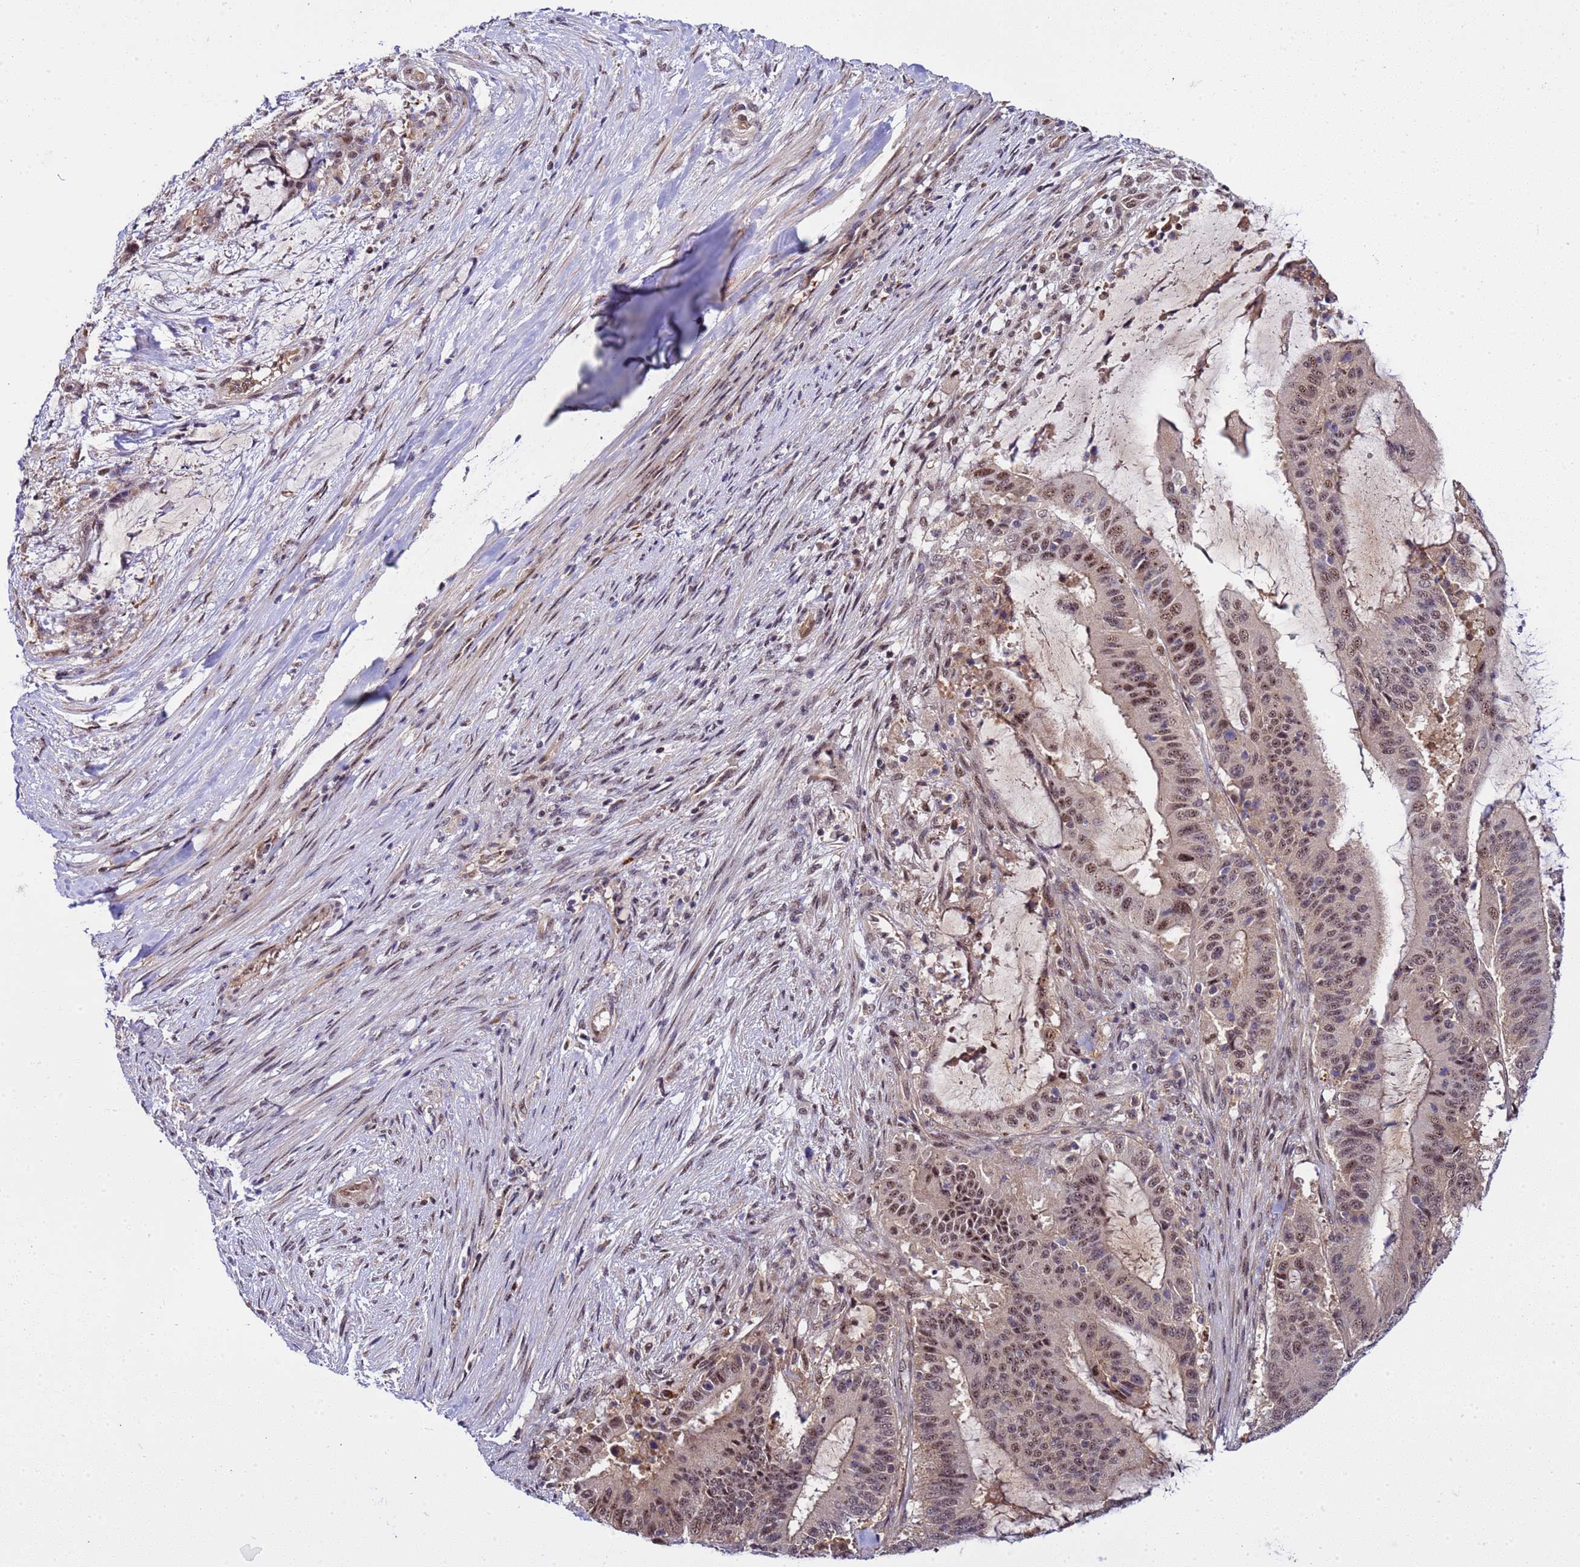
{"staining": {"intensity": "moderate", "quantity": "25%-75%", "location": "cytoplasmic/membranous,nuclear"}, "tissue": "liver cancer", "cell_type": "Tumor cells", "image_type": "cancer", "snomed": [{"axis": "morphology", "description": "Normal tissue, NOS"}, {"axis": "morphology", "description": "Cholangiocarcinoma"}, {"axis": "topography", "description": "Liver"}, {"axis": "topography", "description": "Peripheral nerve tissue"}], "caption": "Cholangiocarcinoma (liver) was stained to show a protein in brown. There is medium levels of moderate cytoplasmic/membranous and nuclear positivity in about 25%-75% of tumor cells.", "gene": "GEN1", "patient": {"sex": "female", "age": 73}}